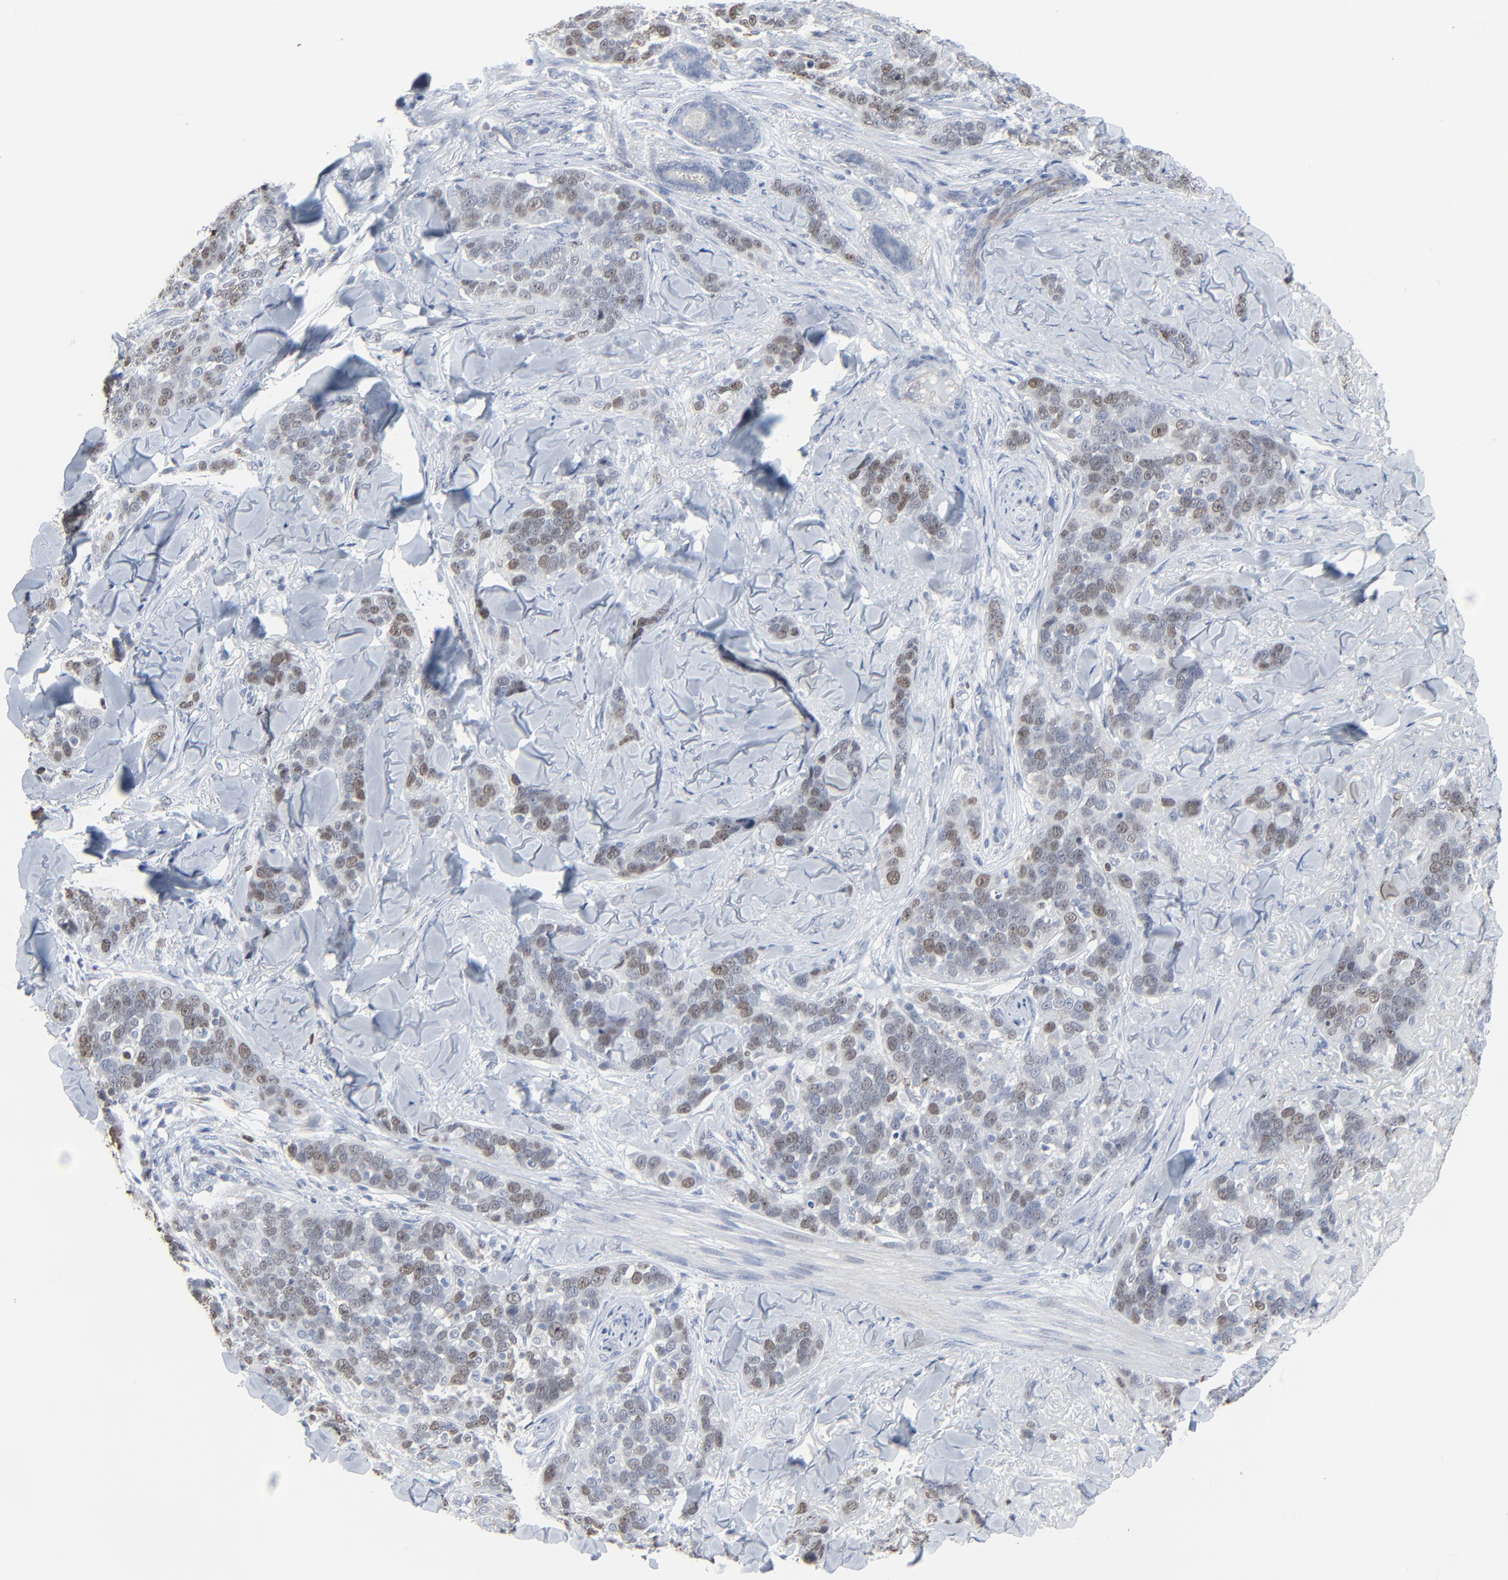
{"staining": {"intensity": "weak", "quantity": "25%-75%", "location": "nuclear"}, "tissue": "skin cancer", "cell_type": "Tumor cells", "image_type": "cancer", "snomed": [{"axis": "morphology", "description": "Normal tissue, NOS"}, {"axis": "morphology", "description": "Squamous cell carcinoma, NOS"}, {"axis": "topography", "description": "Skin"}], "caption": "Protein staining by immunohistochemistry reveals weak nuclear expression in about 25%-75% of tumor cells in skin cancer (squamous cell carcinoma).", "gene": "BIRC3", "patient": {"sex": "female", "age": 83}}